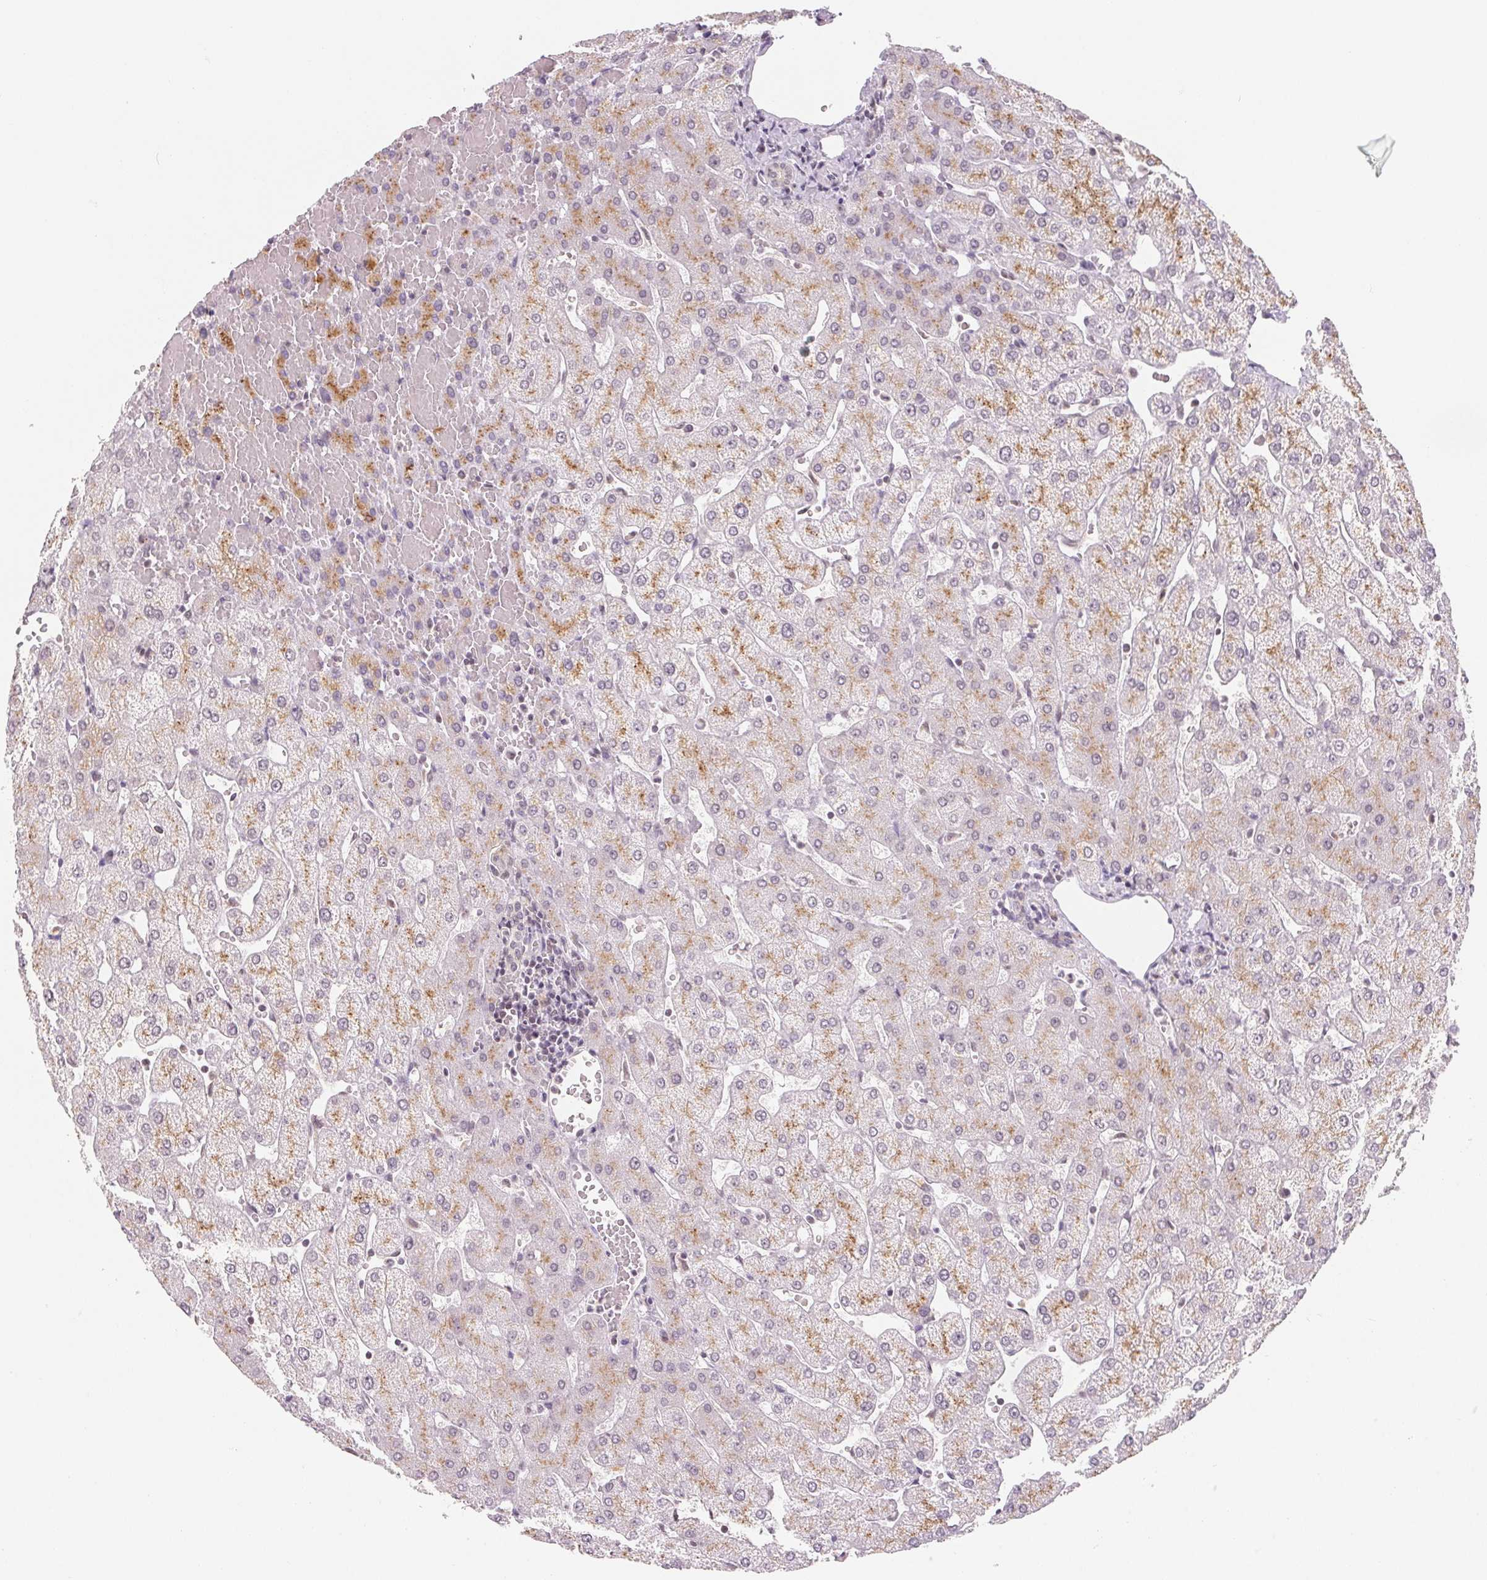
{"staining": {"intensity": "negative", "quantity": "none", "location": "none"}, "tissue": "liver", "cell_type": "Cholangiocytes", "image_type": "normal", "snomed": [{"axis": "morphology", "description": "Normal tissue, NOS"}, {"axis": "topography", "description": "Liver"}], "caption": "High power microscopy image of an immunohistochemistry image of unremarkable liver, revealing no significant expression in cholangiocytes. The staining was performed using DAB to visualize the protein expression in brown, while the nuclei were stained in blue with hematoxylin (Magnification: 20x).", "gene": "NXF3", "patient": {"sex": "female", "age": 54}}